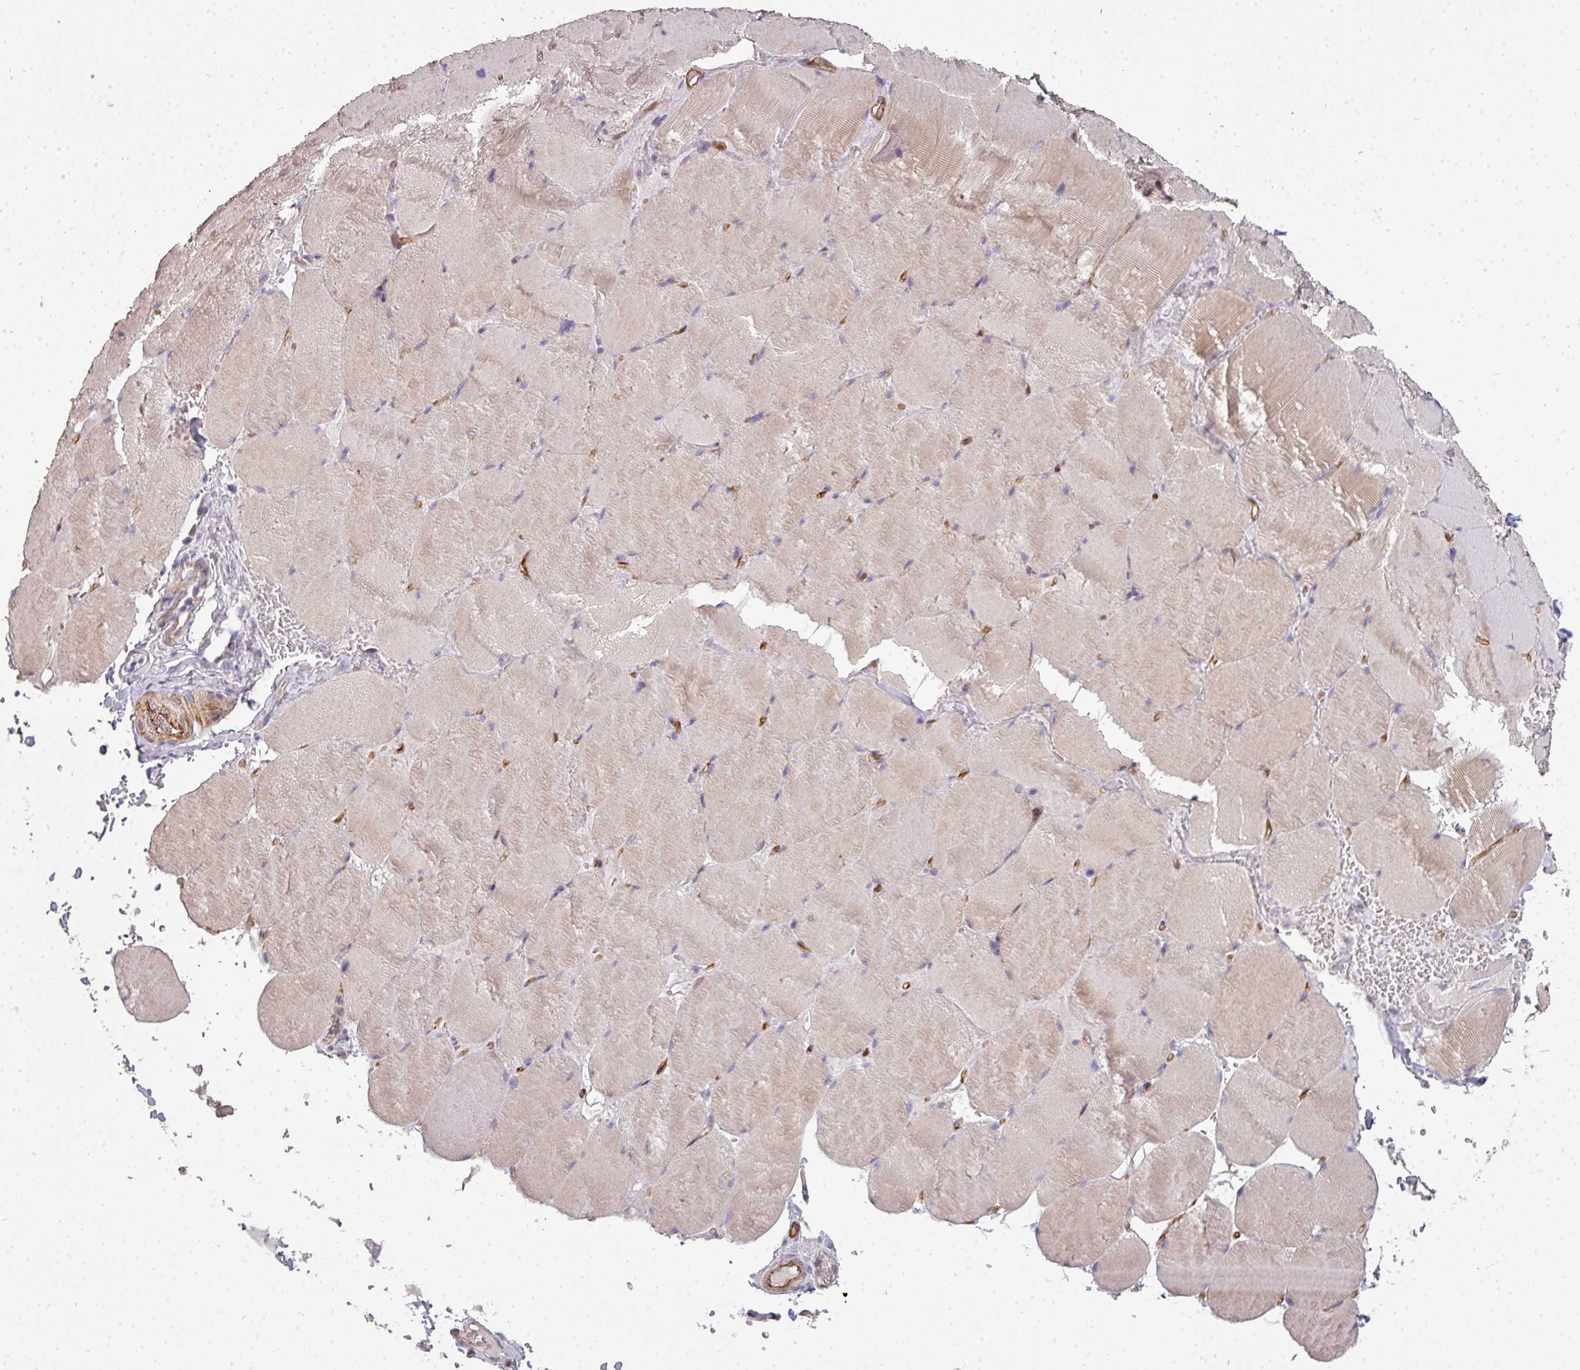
{"staining": {"intensity": "negative", "quantity": "none", "location": "none"}, "tissue": "skeletal muscle", "cell_type": "Myocytes", "image_type": "normal", "snomed": [{"axis": "morphology", "description": "Normal tissue, NOS"}, {"axis": "topography", "description": "Skeletal muscle"}, {"axis": "topography", "description": "Head-Neck"}], "caption": "High power microscopy image of an immunohistochemistry histopathology image of unremarkable skeletal muscle, revealing no significant staining in myocytes. The staining is performed using DAB brown chromogen with nuclei counter-stained in using hematoxylin.", "gene": "PCDH1", "patient": {"sex": "male", "age": 66}}